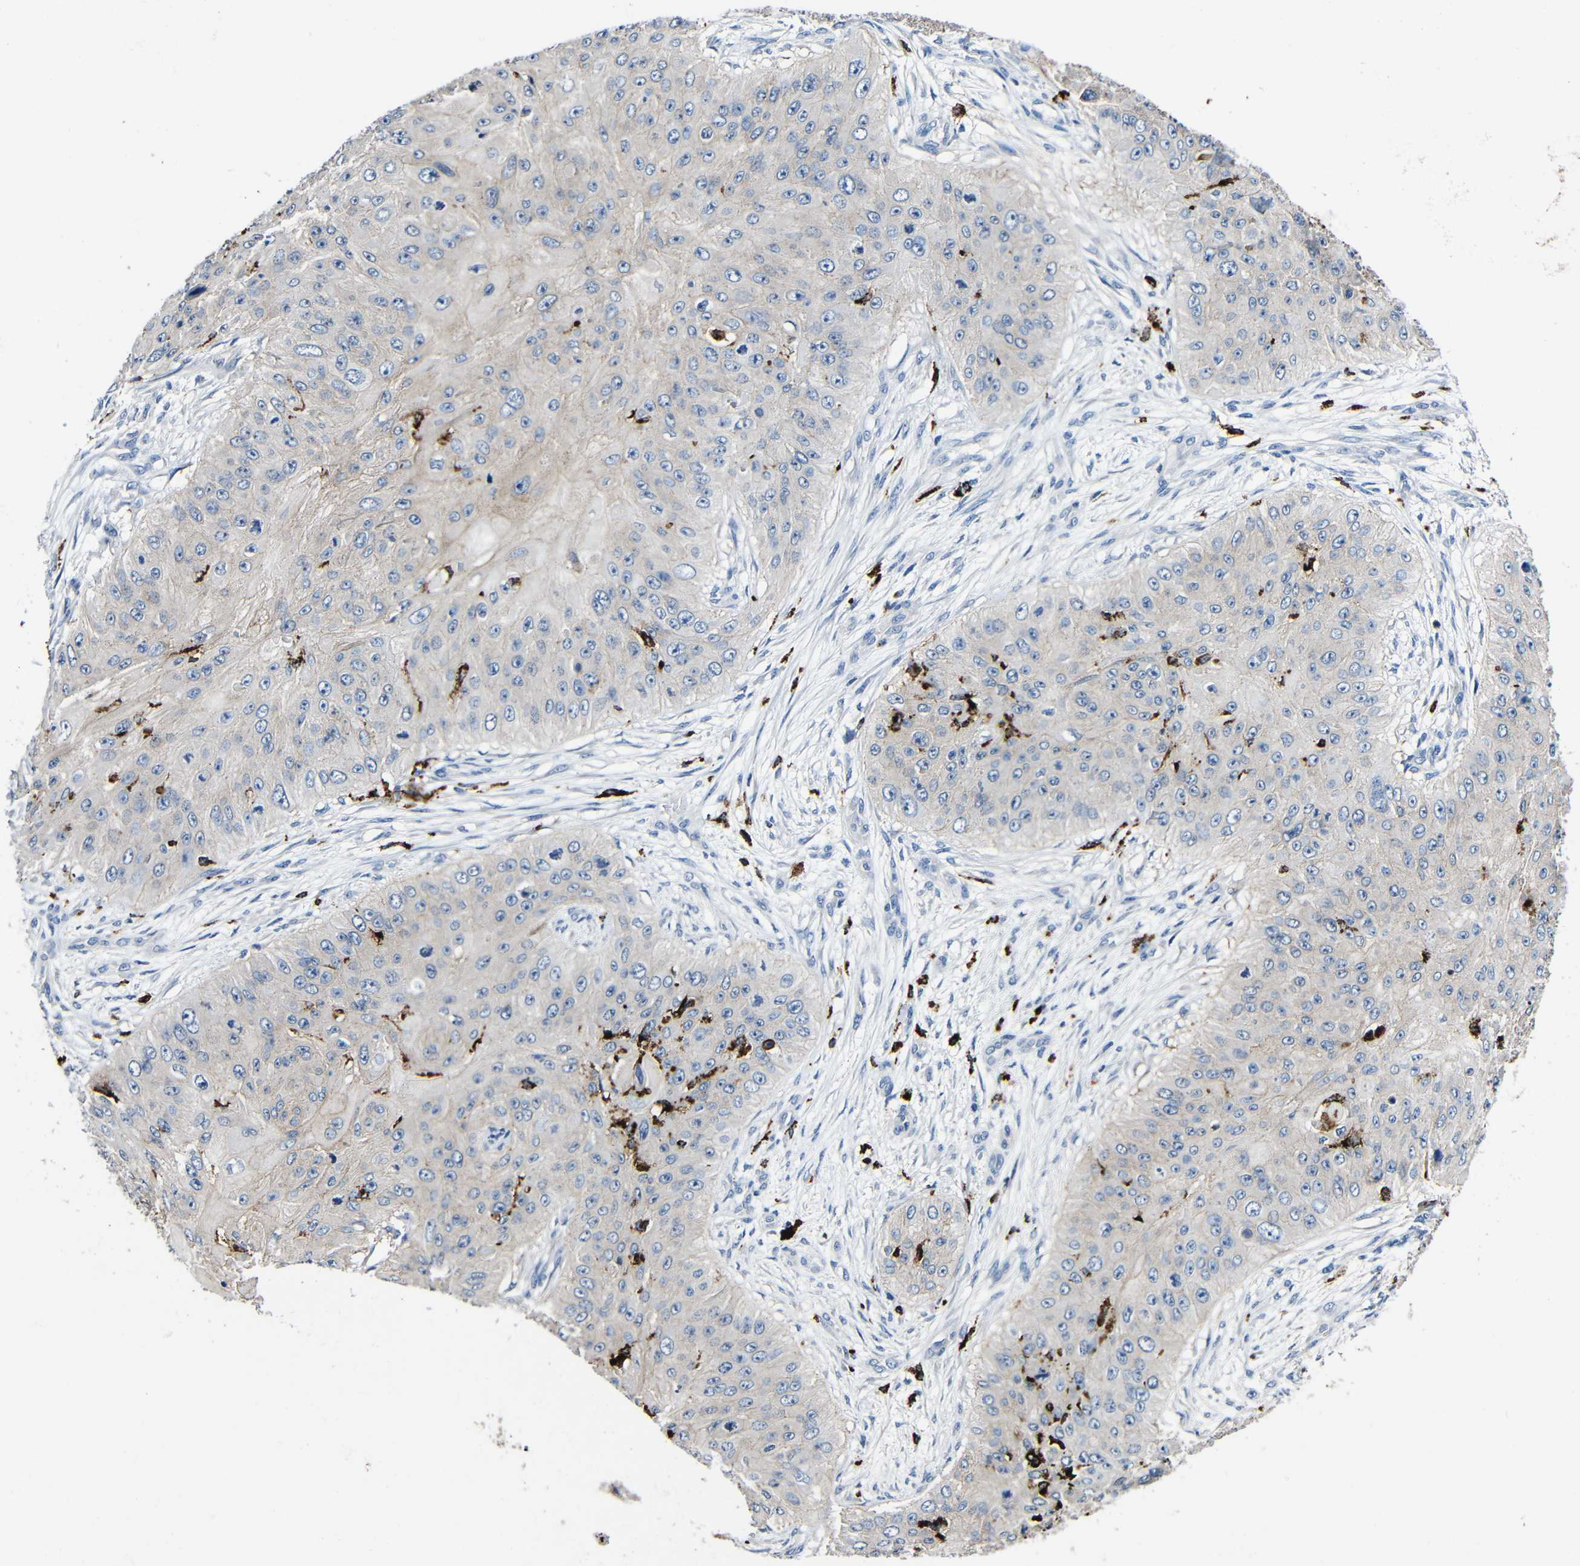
{"staining": {"intensity": "weak", "quantity": ">75%", "location": "cytoplasmic/membranous"}, "tissue": "skin cancer", "cell_type": "Tumor cells", "image_type": "cancer", "snomed": [{"axis": "morphology", "description": "Squamous cell carcinoma, NOS"}, {"axis": "topography", "description": "Skin"}], "caption": "Protein staining of skin cancer (squamous cell carcinoma) tissue exhibits weak cytoplasmic/membranous positivity in approximately >75% of tumor cells.", "gene": "HLA-DMA", "patient": {"sex": "female", "age": 80}}